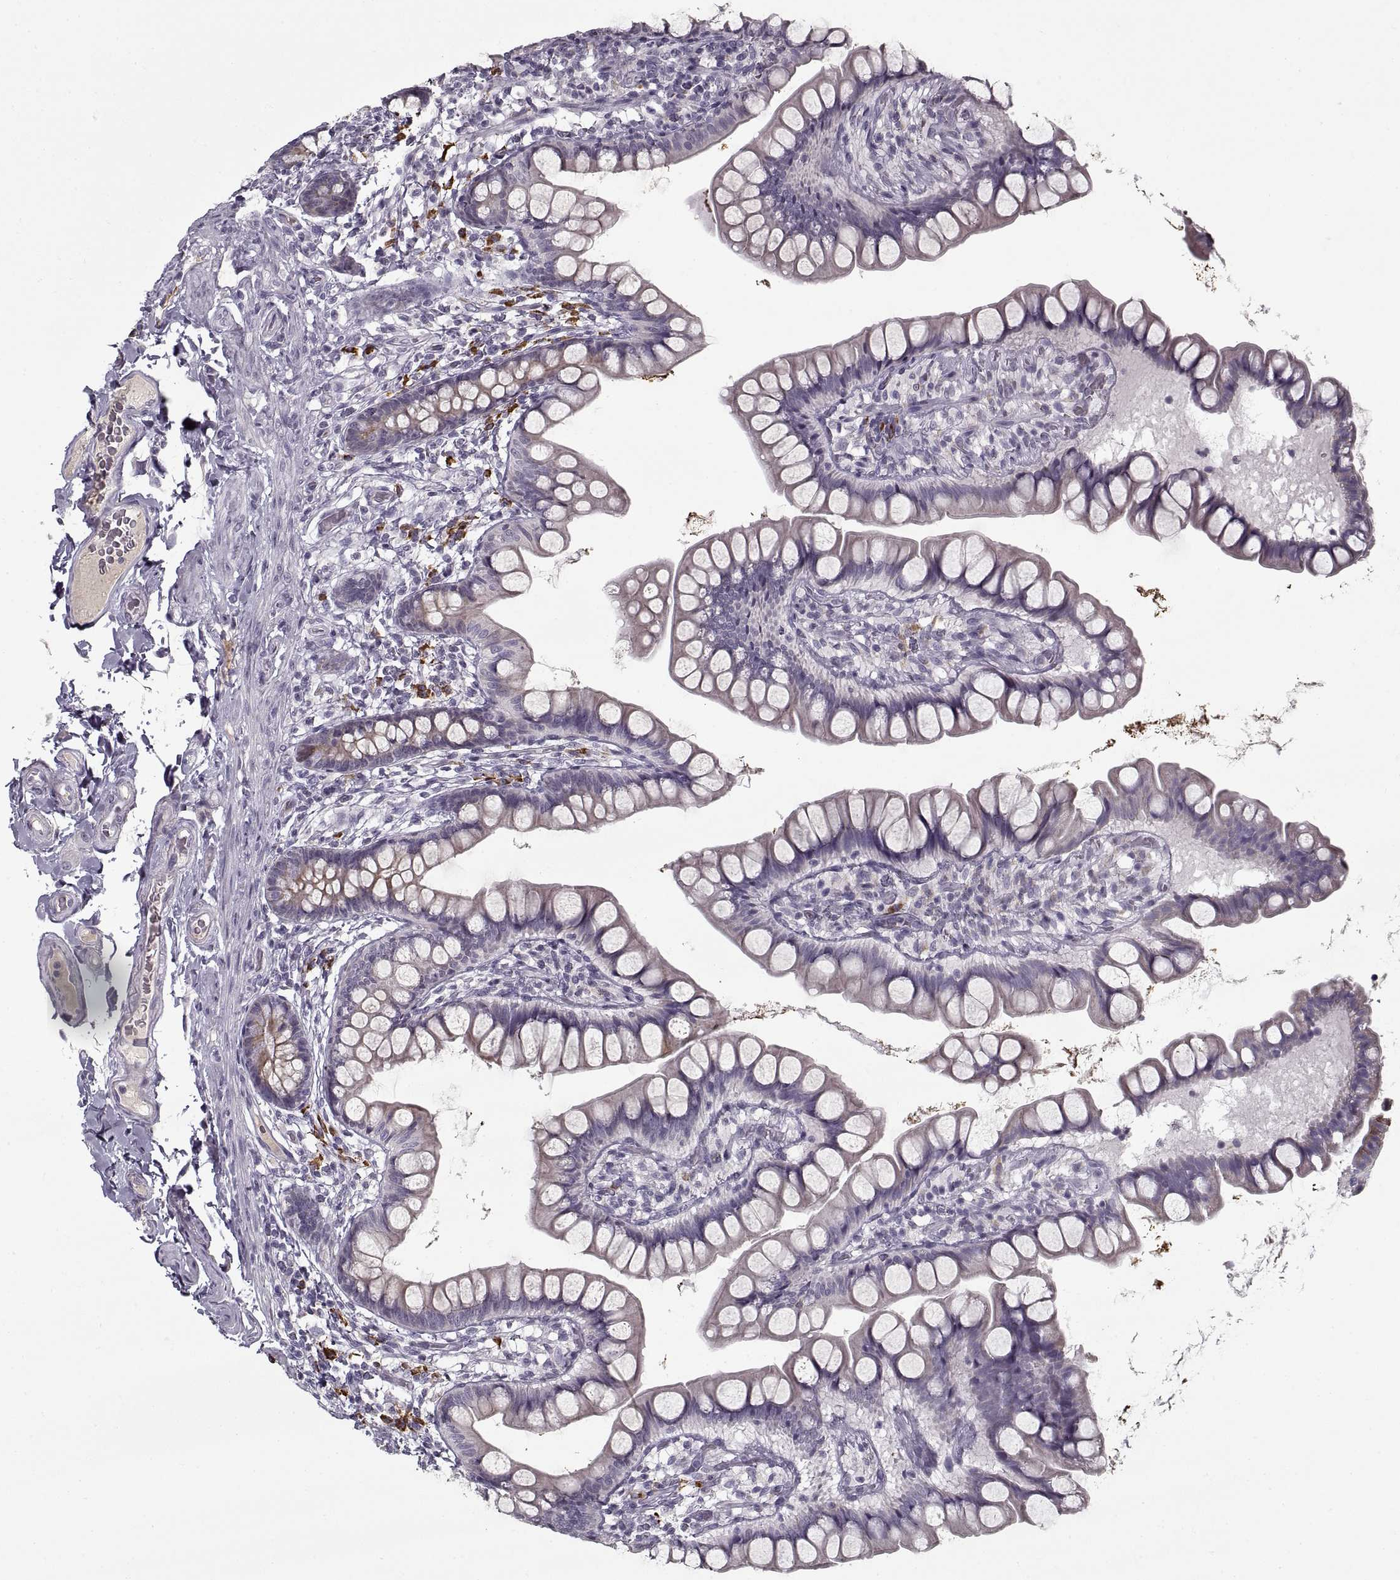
{"staining": {"intensity": "weak", "quantity": "<25%", "location": "cytoplasmic/membranous"}, "tissue": "small intestine", "cell_type": "Glandular cells", "image_type": "normal", "snomed": [{"axis": "morphology", "description": "Normal tissue, NOS"}, {"axis": "topography", "description": "Small intestine"}], "caption": "The image exhibits no significant staining in glandular cells of small intestine.", "gene": "GAD2", "patient": {"sex": "male", "age": 70}}